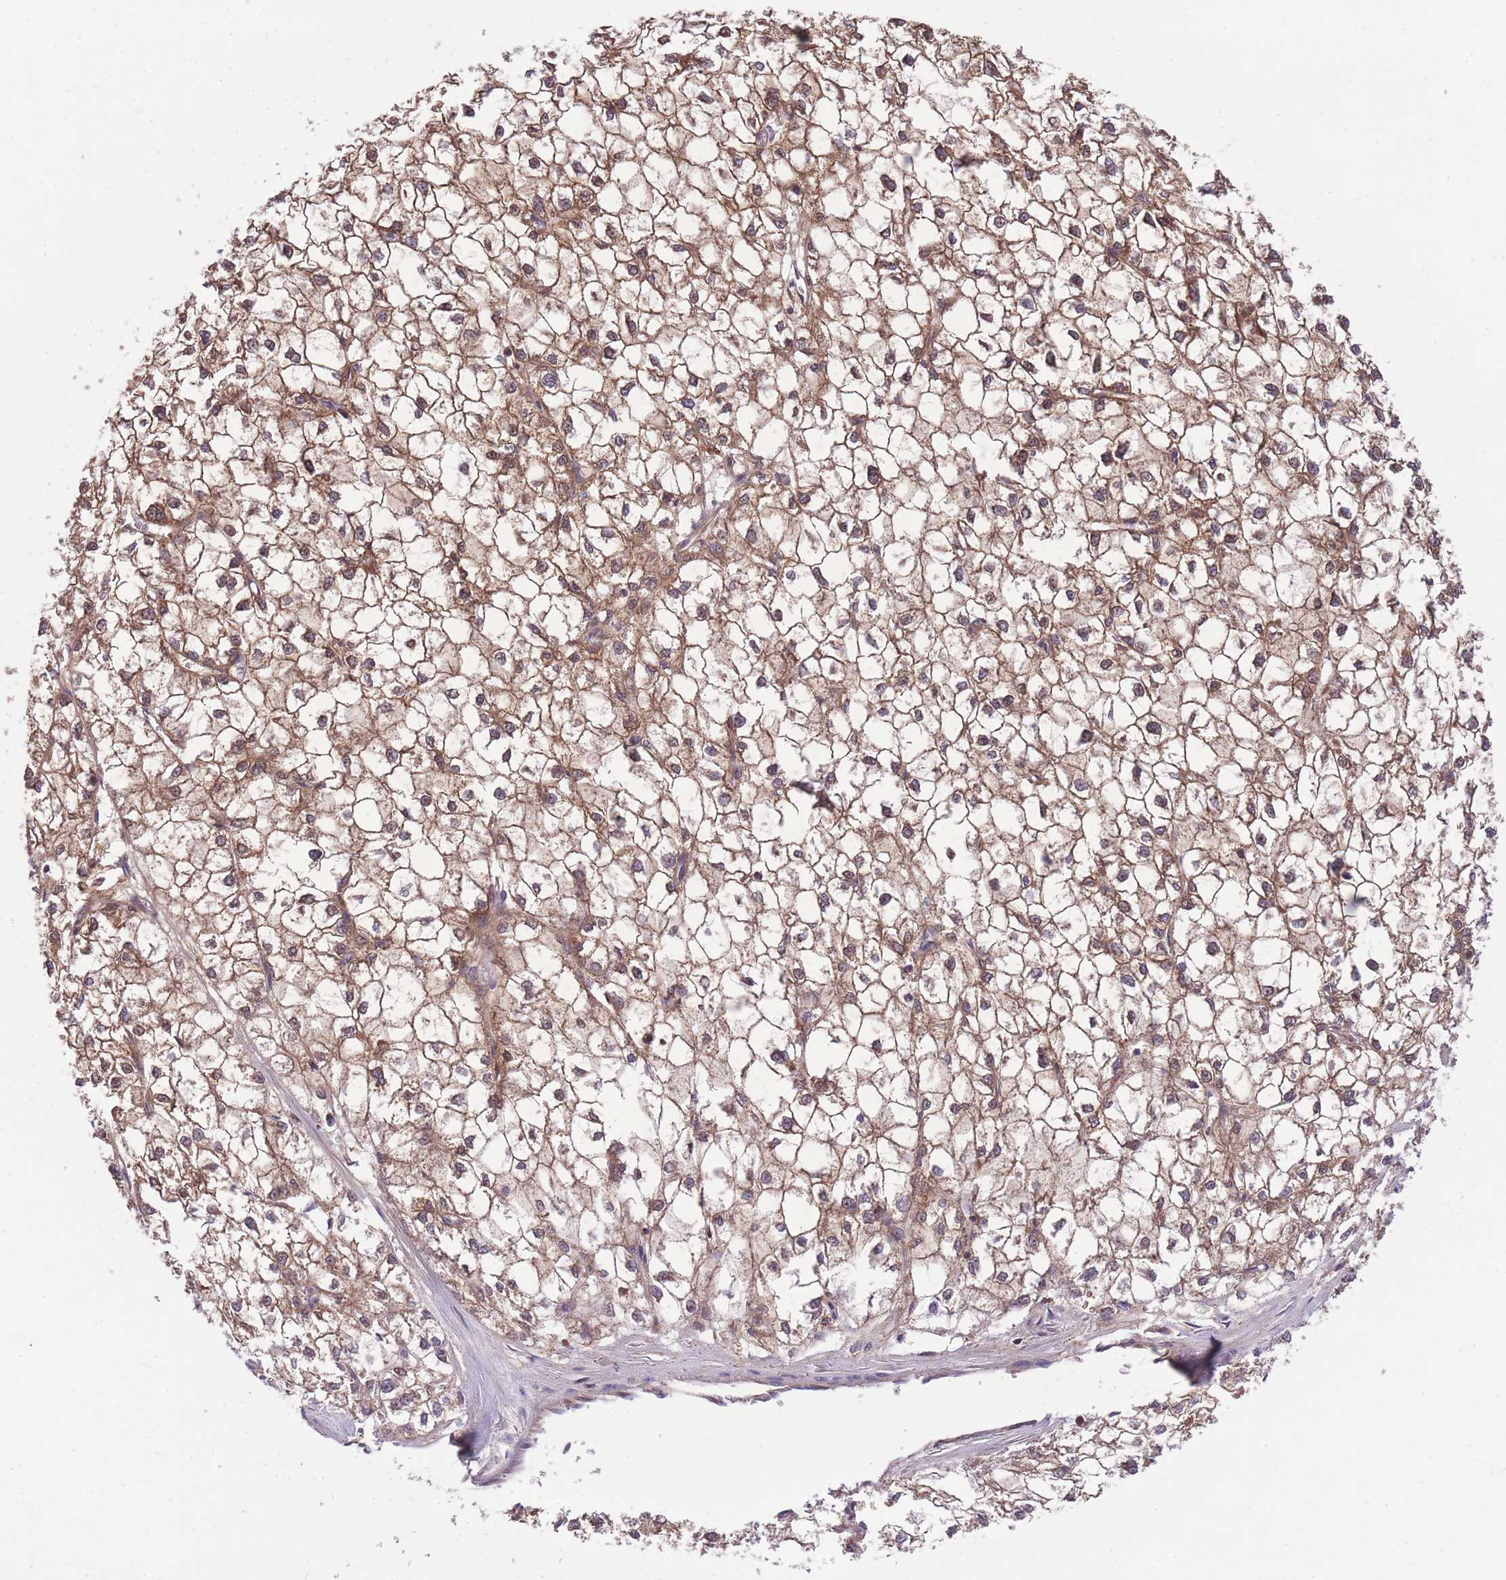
{"staining": {"intensity": "moderate", "quantity": ">75%", "location": "cytoplasmic/membranous"}, "tissue": "liver cancer", "cell_type": "Tumor cells", "image_type": "cancer", "snomed": [{"axis": "morphology", "description": "Carcinoma, Hepatocellular, NOS"}, {"axis": "topography", "description": "Liver"}], "caption": "Immunohistochemistry staining of liver cancer, which demonstrates medium levels of moderate cytoplasmic/membranous positivity in approximately >75% of tumor cells indicating moderate cytoplasmic/membranous protein expression. The staining was performed using DAB (3,3'-diaminobenzidine) (brown) for protein detection and nuclei were counterstained in hematoxylin (blue).", "gene": "ST3GAL3", "patient": {"sex": "female", "age": 43}}